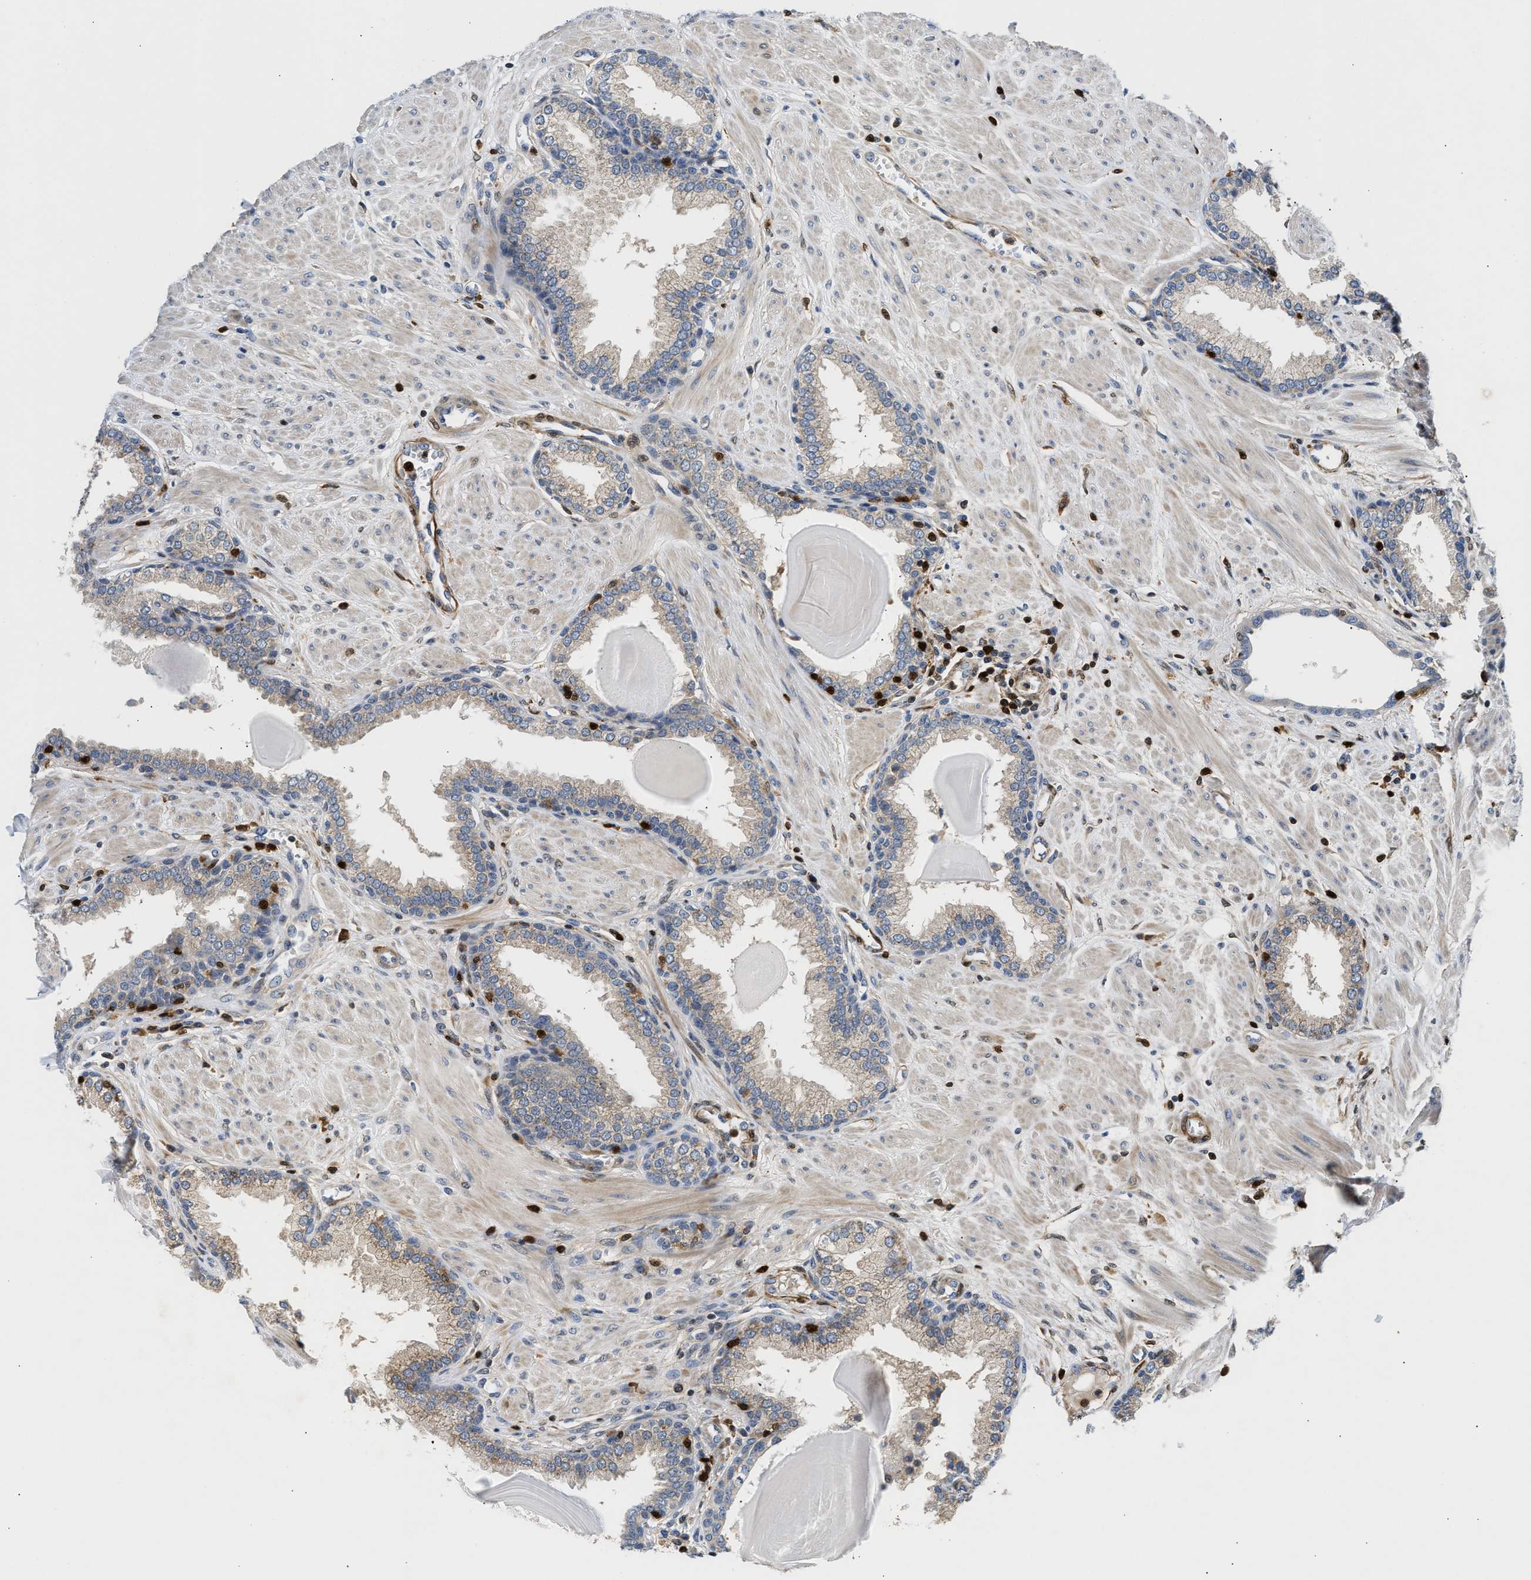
{"staining": {"intensity": "weak", "quantity": "25%-75%", "location": "cytoplasmic/membranous"}, "tissue": "prostate", "cell_type": "Glandular cells", "image_type": "normal", "snomed": [{"axis": "morphology", "description": "Normal tissue, NOS"}, {"axis": "topography", "description": "Prostate"}], "caption": "The immunohistochemical stain labels weak cytoplasmic/membranous positivity in glandular cells of benign prostate. The protein is shown in brown color, while the nuclei are stained blue.", "gene": "SLIT2", "patient": {"sex": "male", "age": 51}}